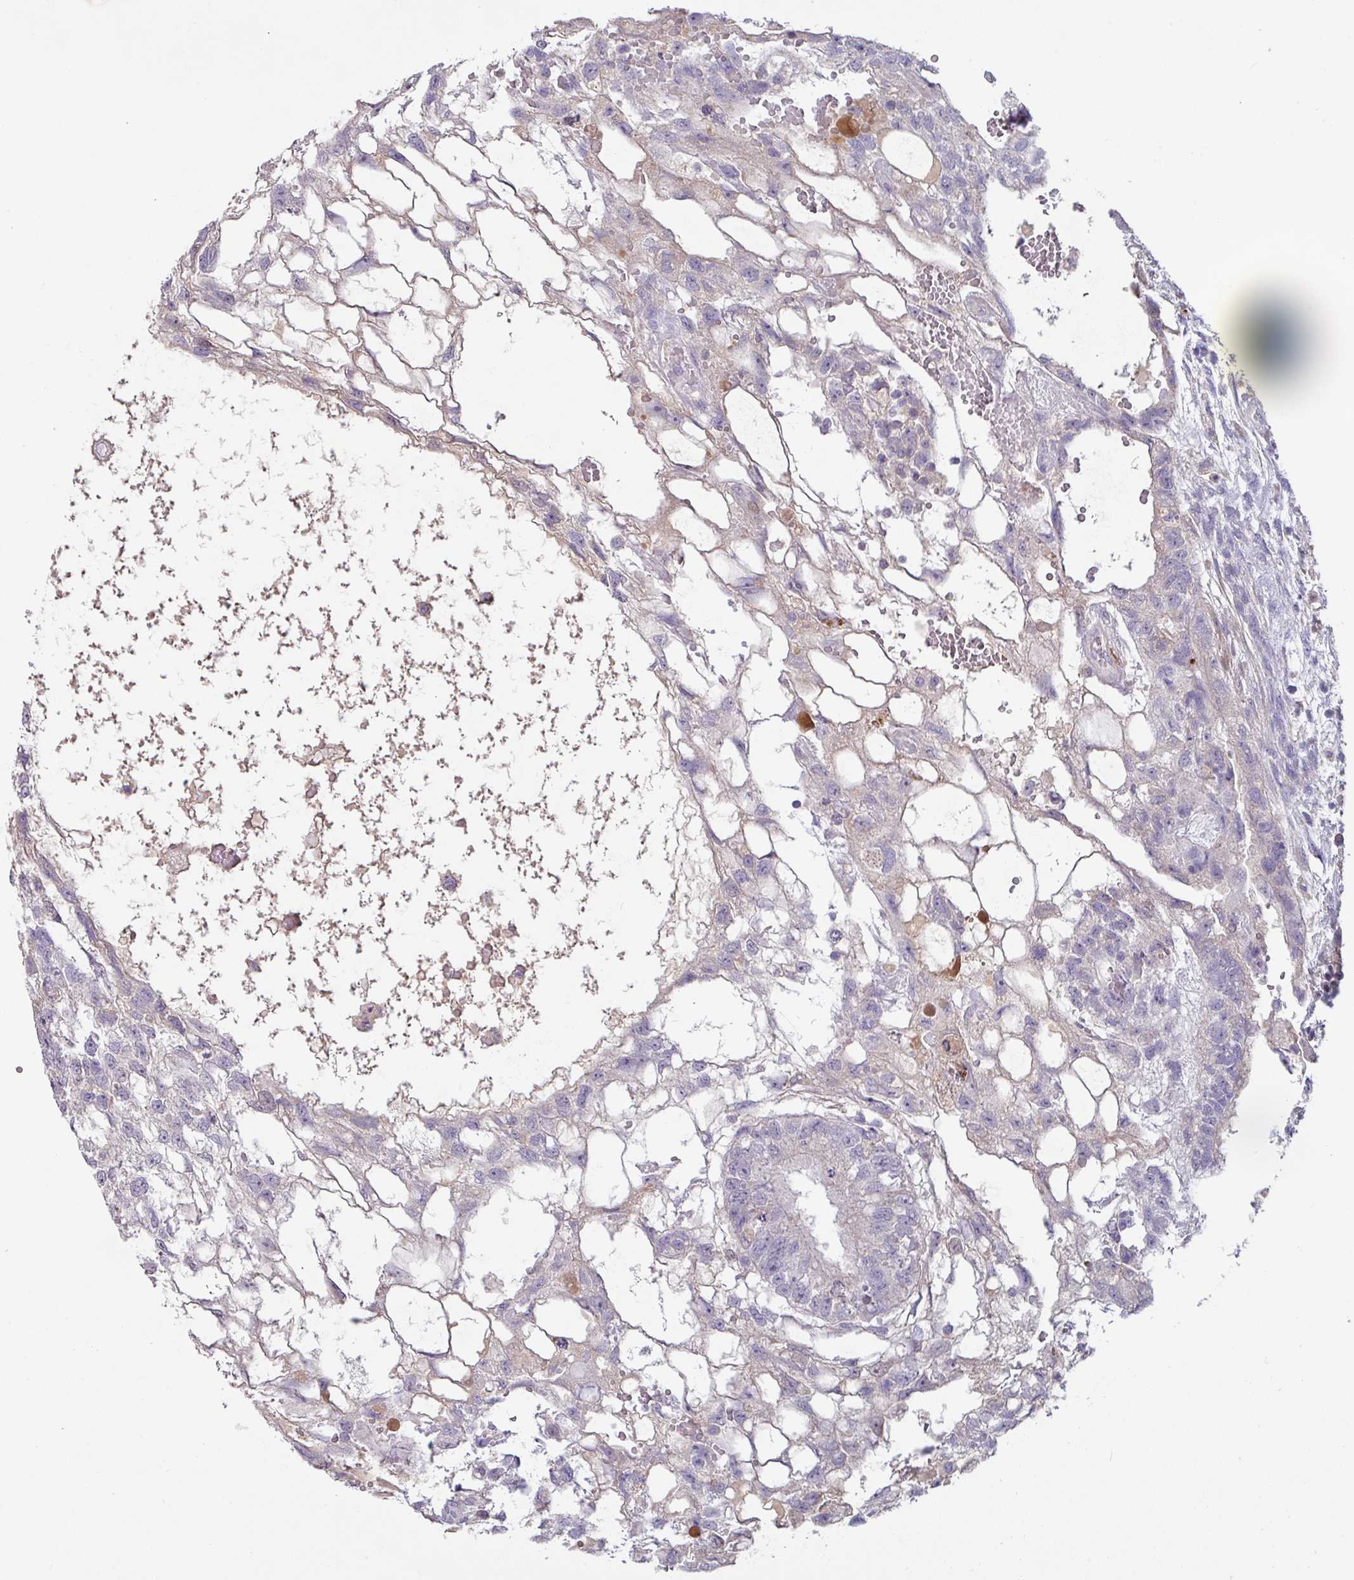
{"staining": {"intensity": "negative", "quantity": "none", "location": "none"}, "tissue": "testis cancer", "cell_type": "Tumor cells", "image_type": "cancer", "snomed": [{"axis": "morphology", "description": "Normal tissue, NOS"}, {"axis": "morphology", "description": "Carcinoma, Embryonal, NOS"}, {"axis": "topography", "description": "Testis"}], "caption": "IHC histopathology image of neoplastic tissue: human embryonal carcinoma (testis) stained with DAB (3,3'-diaminobenzidine) displays no significant protein positivity in tumor cells.", "gene": "KLHL3", "patient": {"sex": "male", "age": 32}}